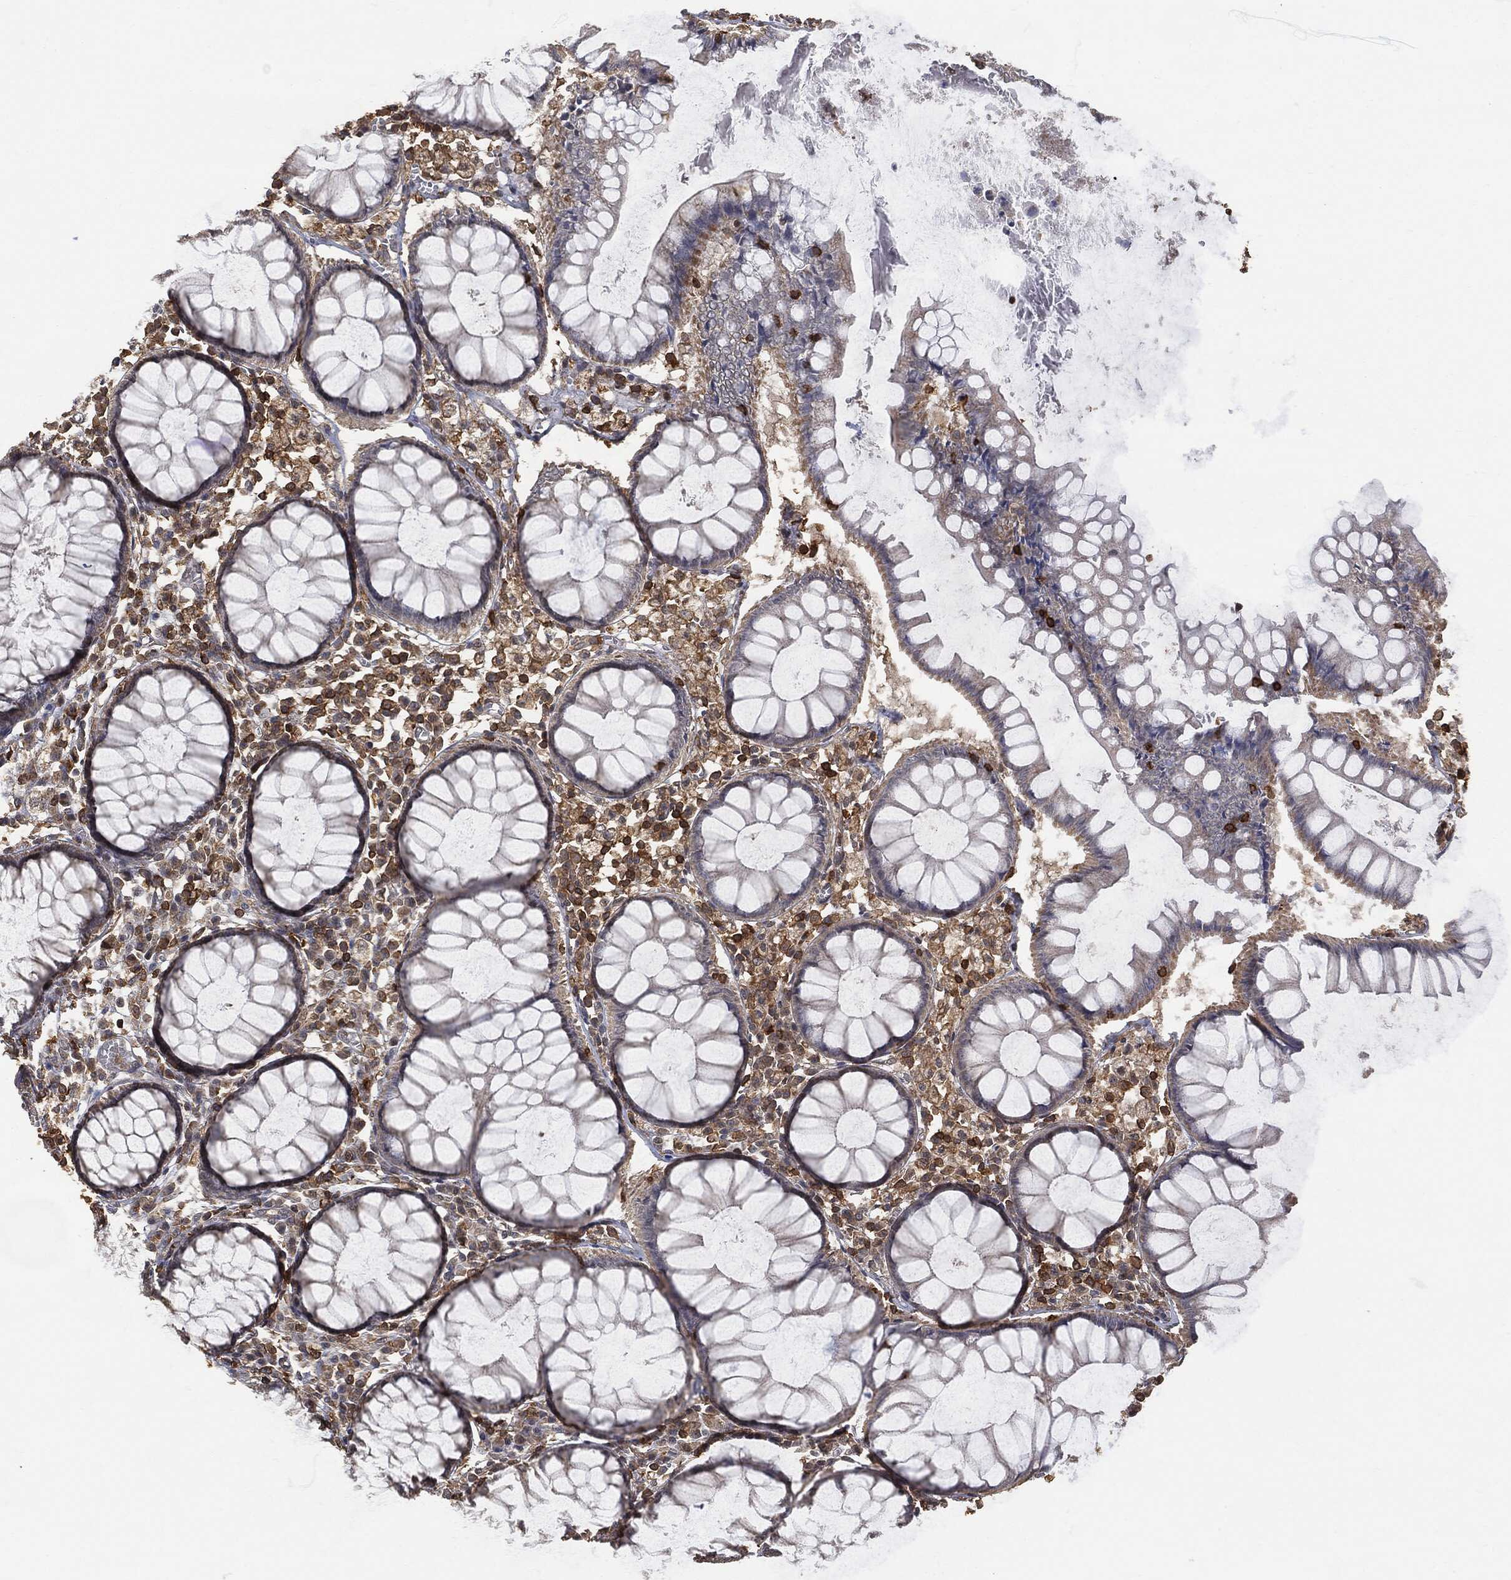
{"staining": {"intensity": "negative", "quantity": "none", "location": "none"}, "tissue": "colon", "cell_type": "Endothelial cells", "image_type": "normal", "snomed": [{"axis": "morphology", "description": "Normal tissue, NOS"}, {"axis": "topography", "description": "Colon"}], "caption": "Endothelial cells show no significant positivity in benign colon.", "gene": "PSMB10", "patient": {"sex": "male", "age": 65}}